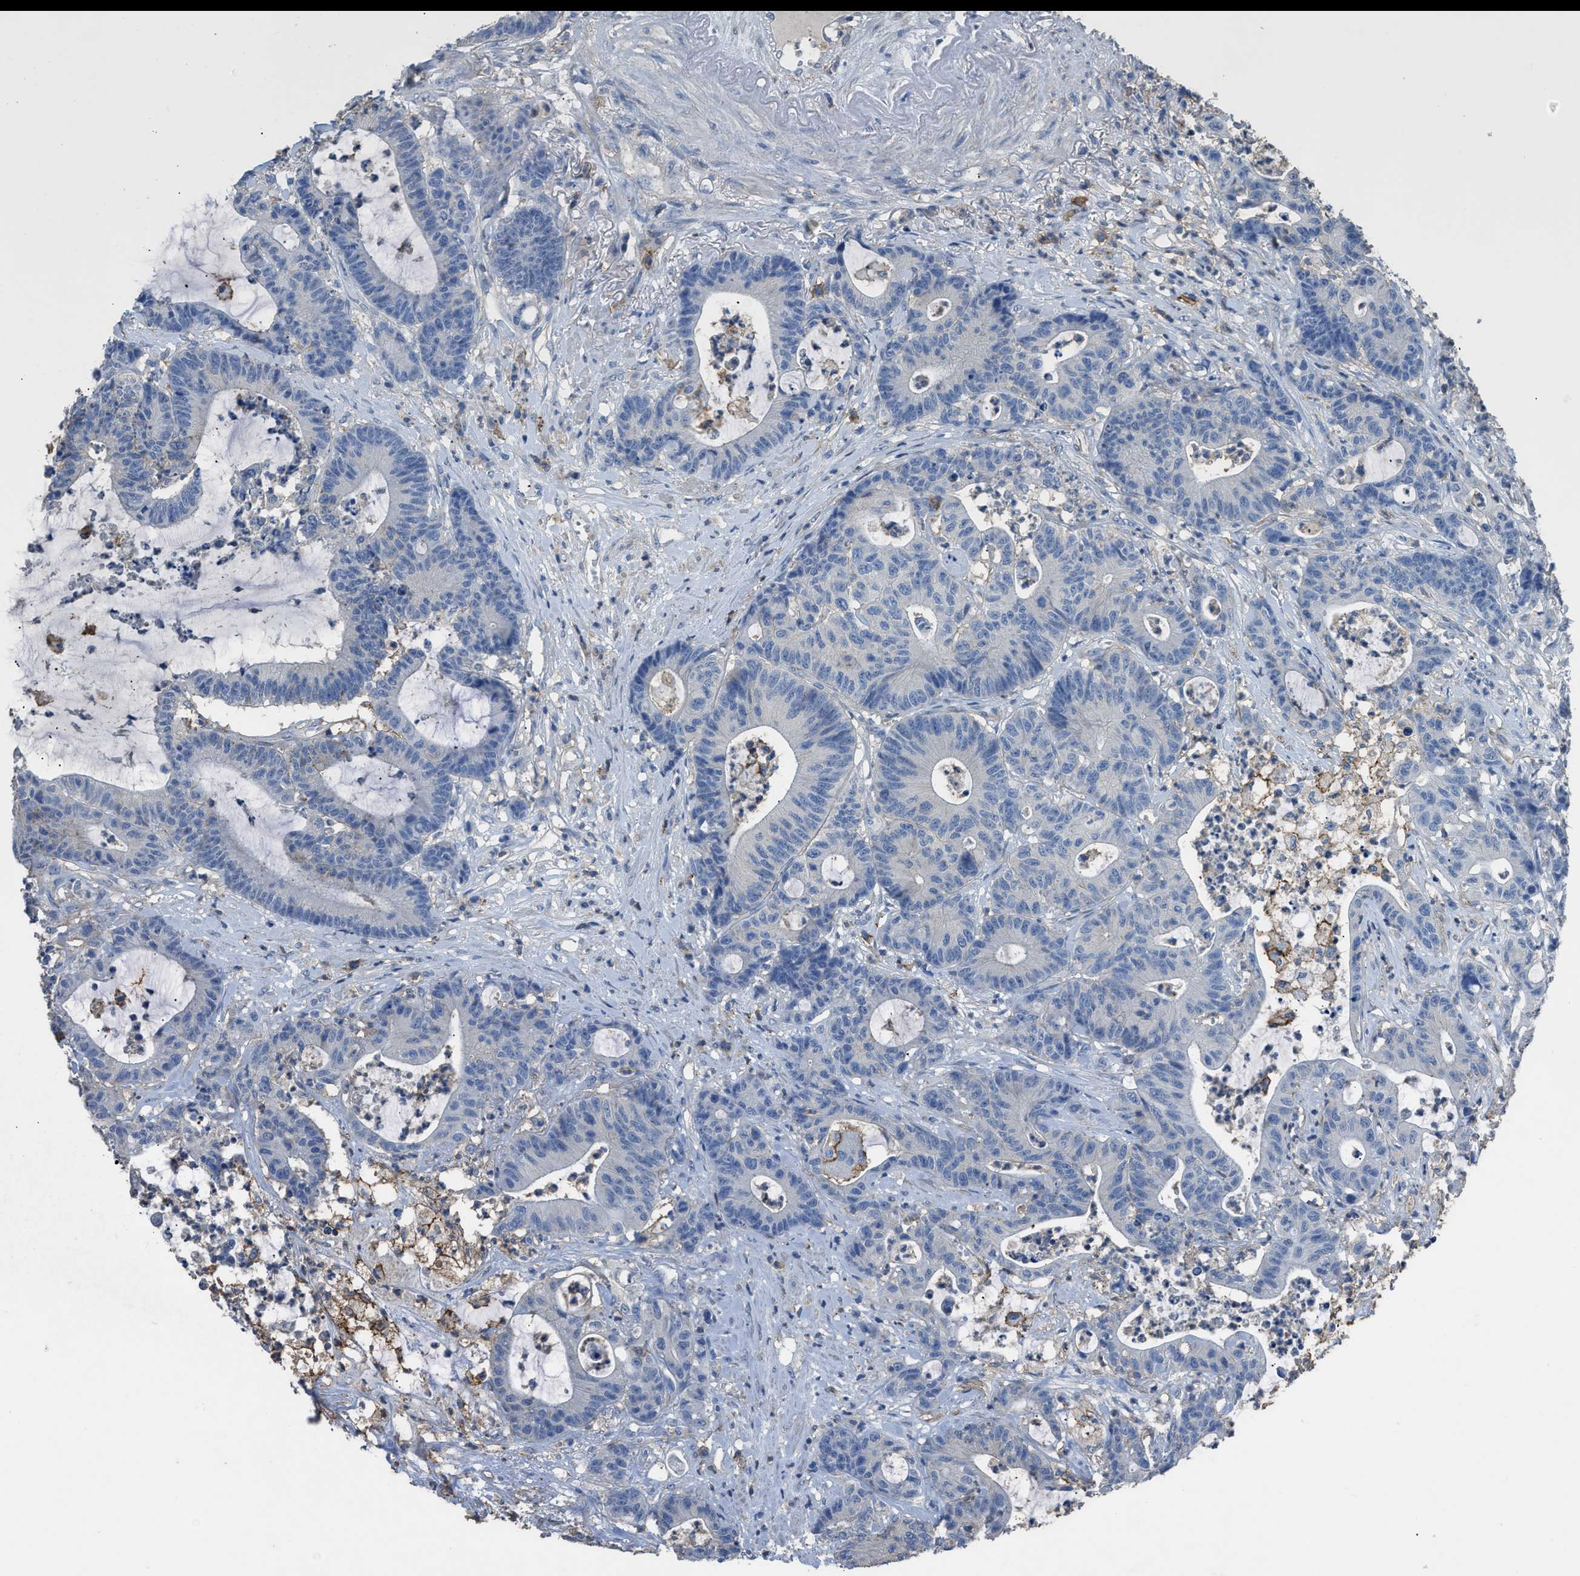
{"staining": {"intensity": "negative", "quantity": "none", "location": "none"}, "tissue": "colorectal cancer", "cell_type": "Tumor cells", "image_type": "cancer", "snomed": [{"axis": "morphology", "description": "Adenocarcinoma, NOS"}, {"axis": "topography", "description": "Colon"}], "caption": "The IHC photomicrograph has no significant staining in tumor cells of colorectal cancer (adenocarcinoma) tissue.", "gene": "OR51E1", "patient": {"sex": "female", "age": 84}}